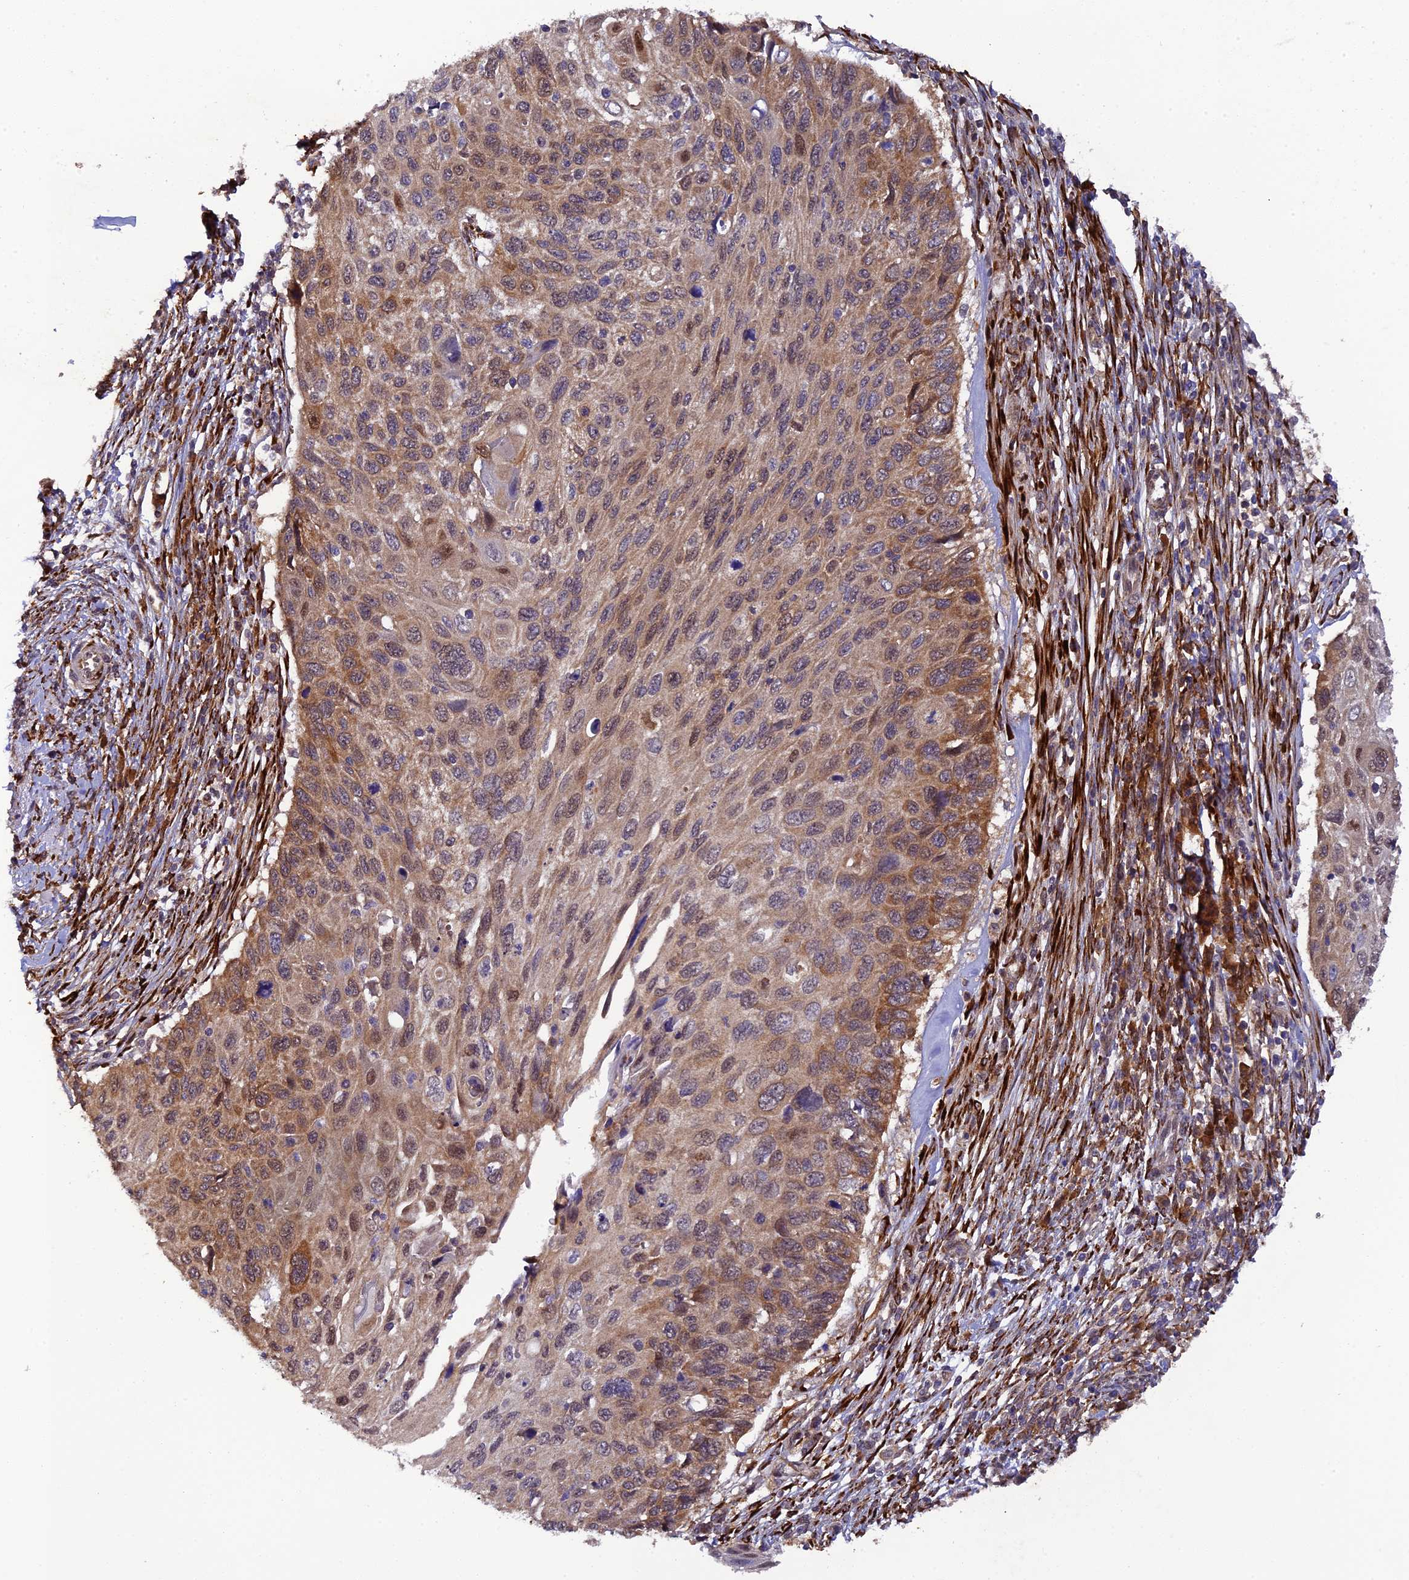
{"staining": {"intensity": "moderate", "quantity": "25%-75%", "location": "cytoplasmic/membranous"}, "tissue": "cervical cancer", "cell_type": "Tumor cells", "image_type": "cancer", "snomed": [{"axis": "morphology", "description": "Squamous cell carcinoma, NOS"}, {"axis": "topography", "description": "Cervix"}], "caption": "DAB (3,3'-diaminobenzidine) immunohistochemical staining of human cervical squamous cell carcinoma reveals moderate cytoplasmic/membranous protein positivity in about 25%-75% of tumor cells.", "gene": "P3H3", "patient": {"sex": "female", "age": 70}}